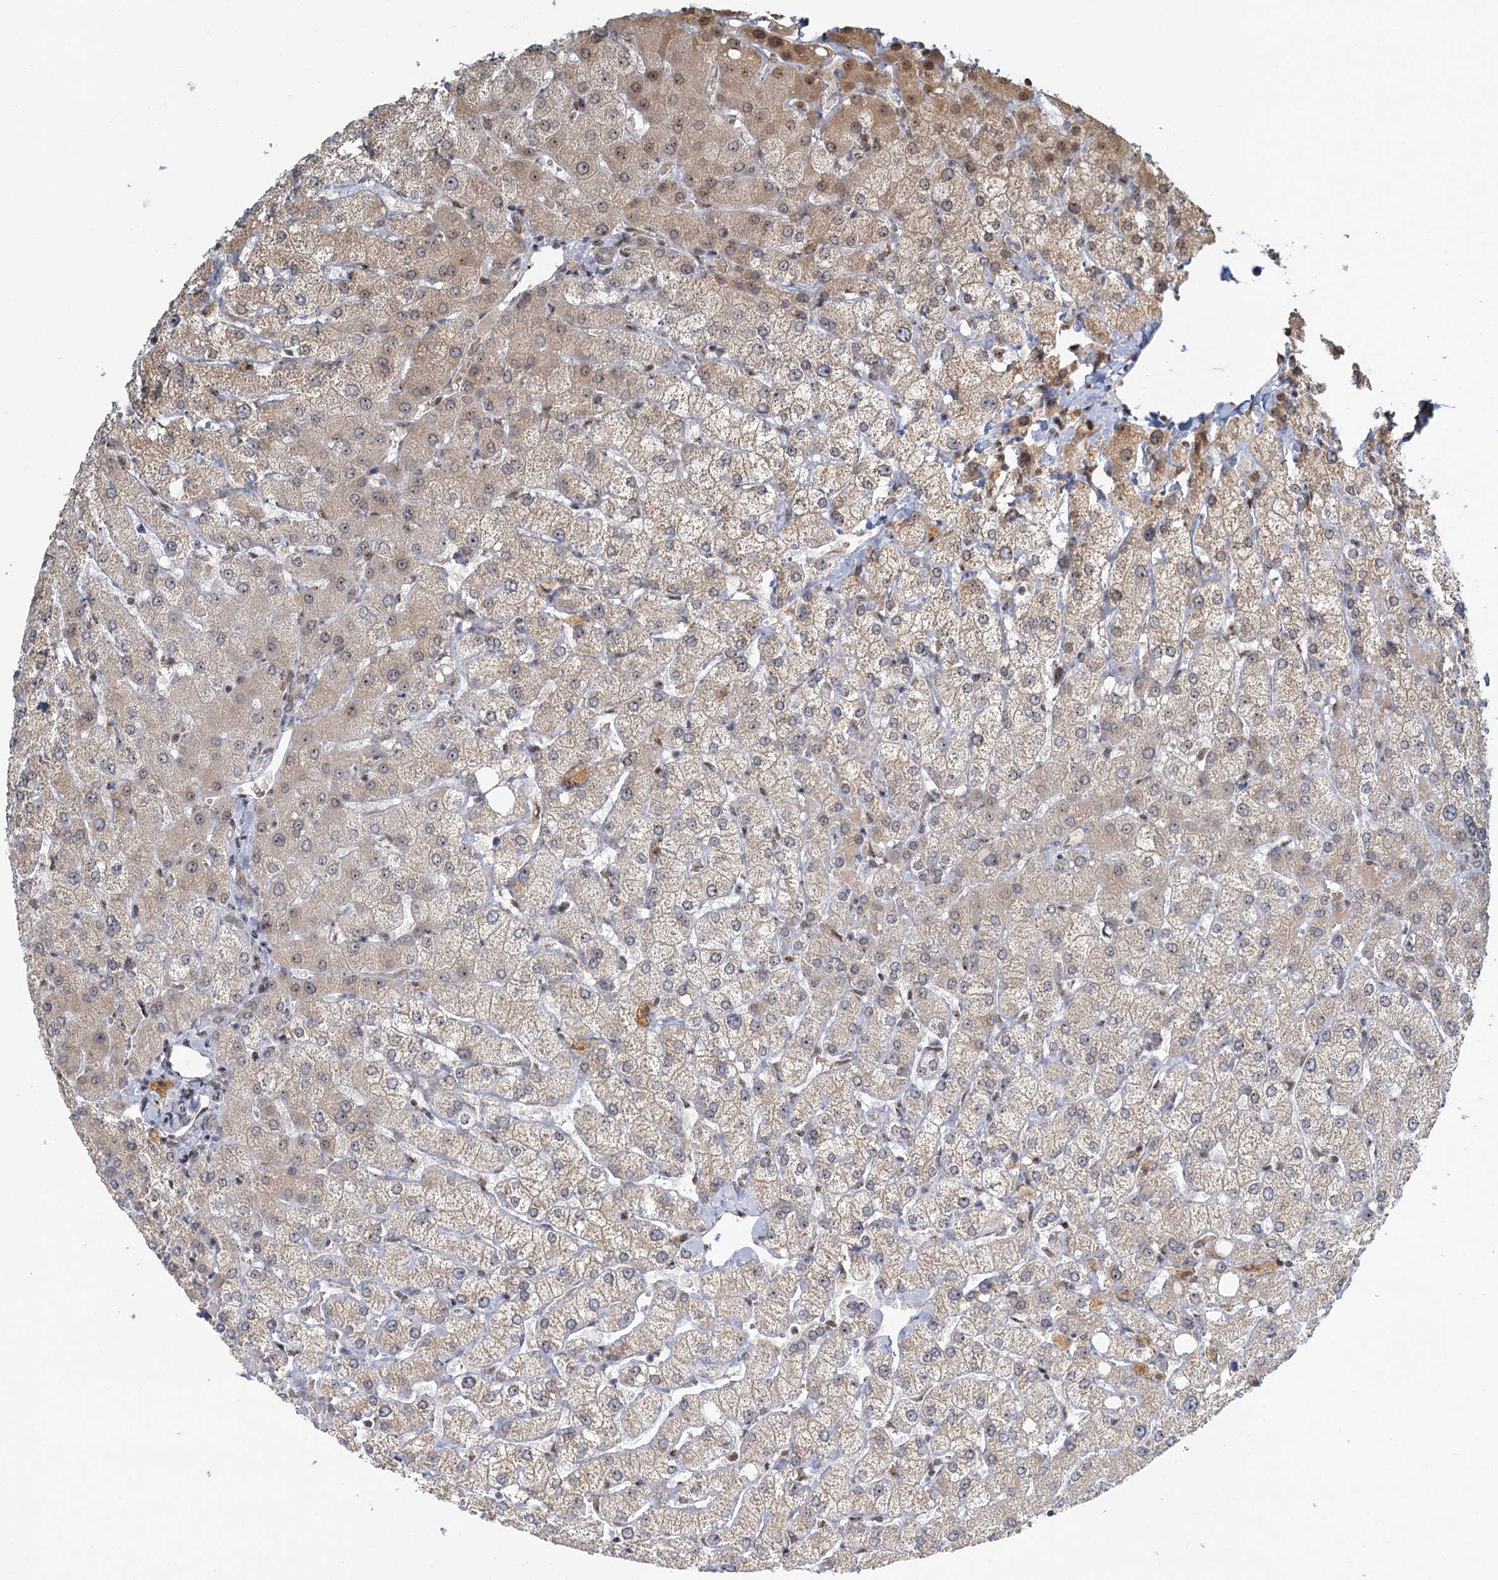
{"staining": {"intensity": "negative", "quantity": "none", "location": "none"}, "tissue": "liver", "cell_type": "Cholangiocytes", "image_type": "normal", "snomed": [{"axis": "morphology", "description": "Normal tissue, NOS"}, {"axis": "topography", "description": "Liver"}], "caption": "DAB (3,3'-diaminobenzidine) immunohistochemical staining of benign liver shows no significant expression in cholangiocytes.", "gene": "TREX1", "patient": {"sex": "female", "age": 54}}